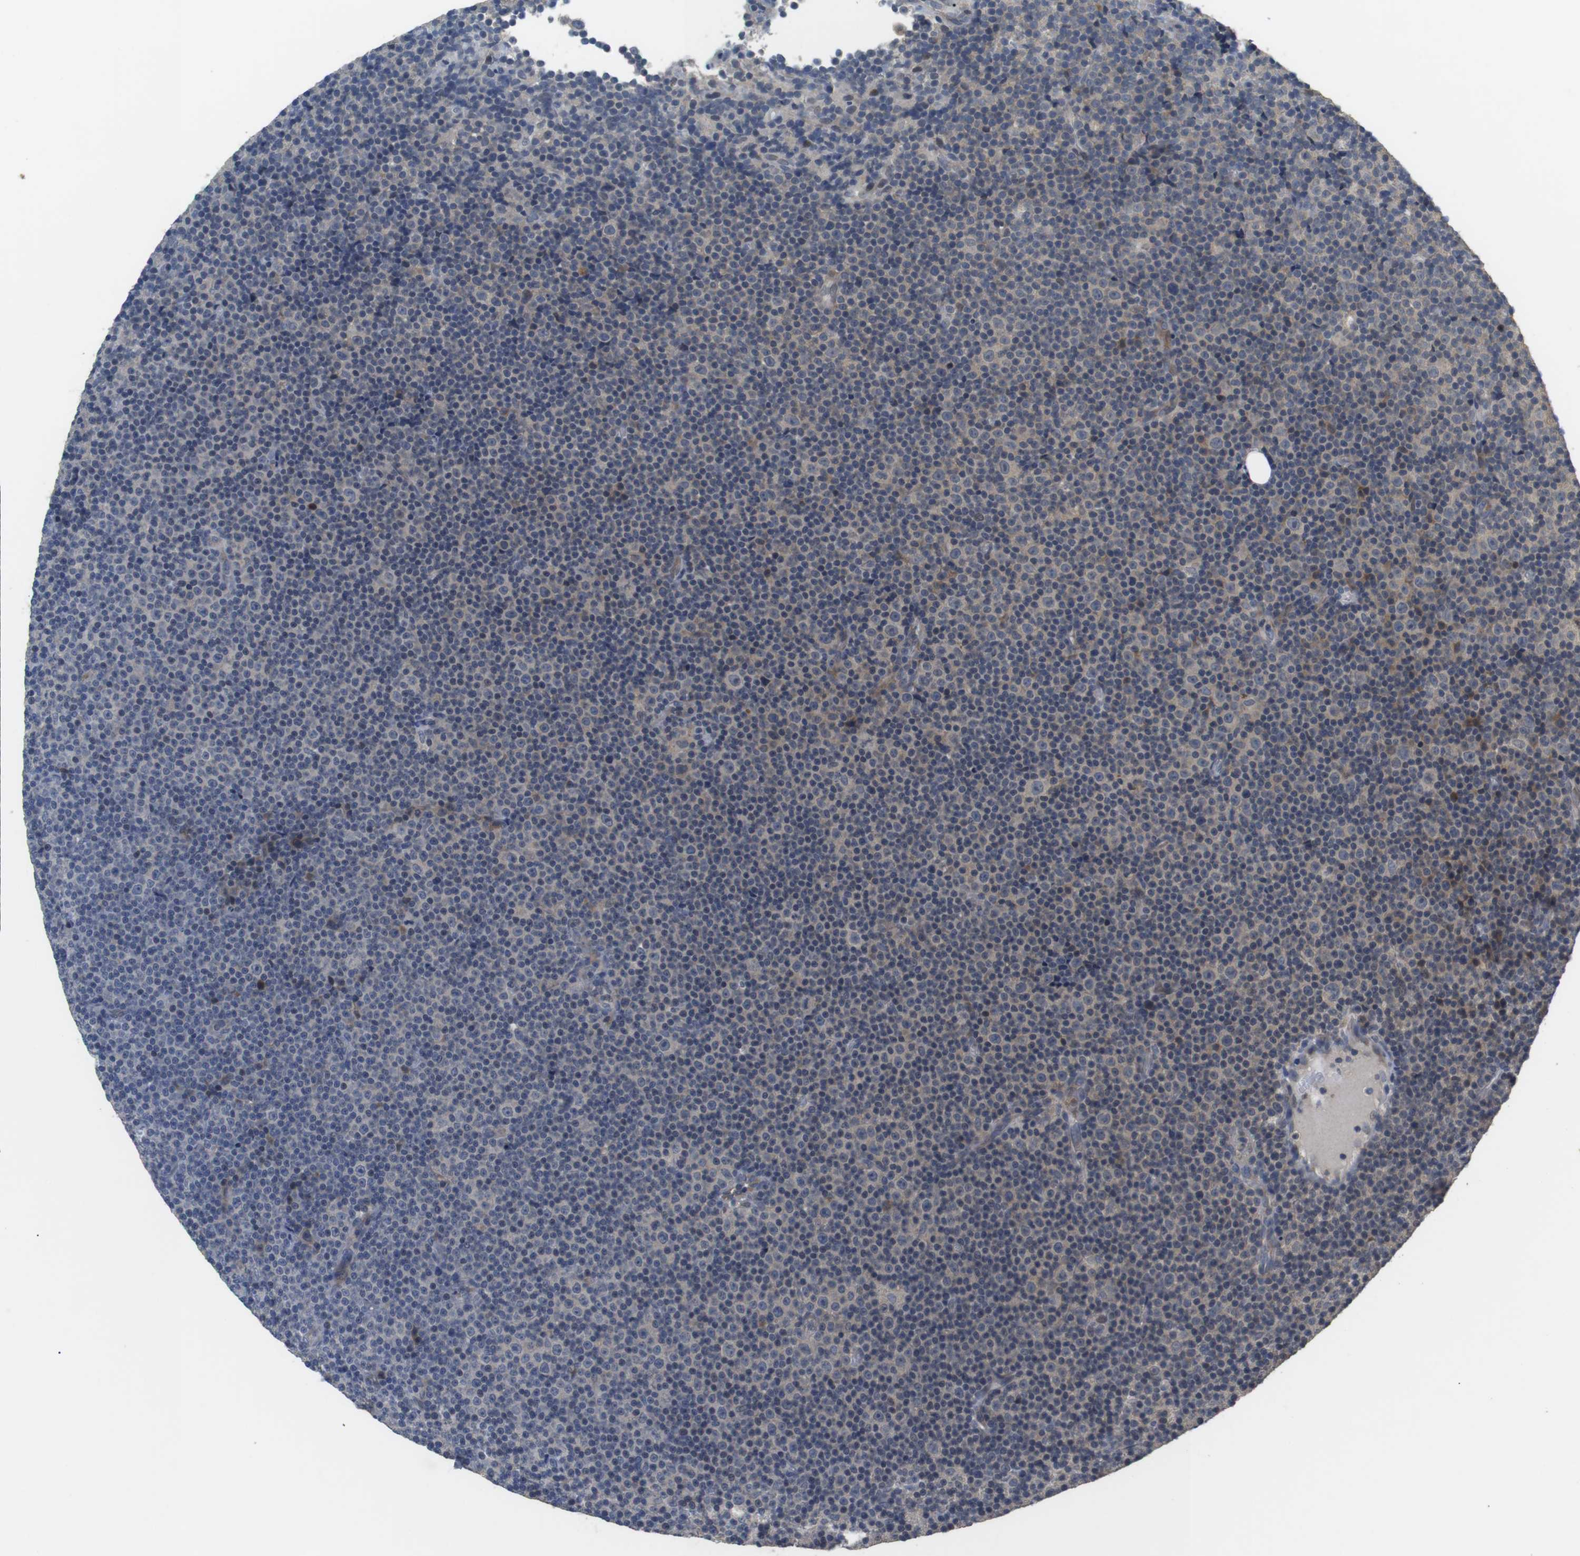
{"staining": {"intensity": "weak", "quantity": "25%-75%", "location": "cytoplasmic/membranous"}, "tissue": "lymphoma", "cell_type": "Tumor cells", "image_type": "cancer", "snomed": [{"axis": "morphology", "description": "Malignant lymphoma, non-Hodgkin's type, Low grade"}, {"axis": "topography", "description": "Lymph node"}], "caption": "Weak cytoplasmic/membranous positivity for a protein is seen in approximately 25%-75% of tumor cells of malignant lymphoma, non-Hodgkin's type (low-grade) using immunohistochemistry (IHC).", "gene": "ADGRL3", "patient": {"sex": "female", "age": 67}}